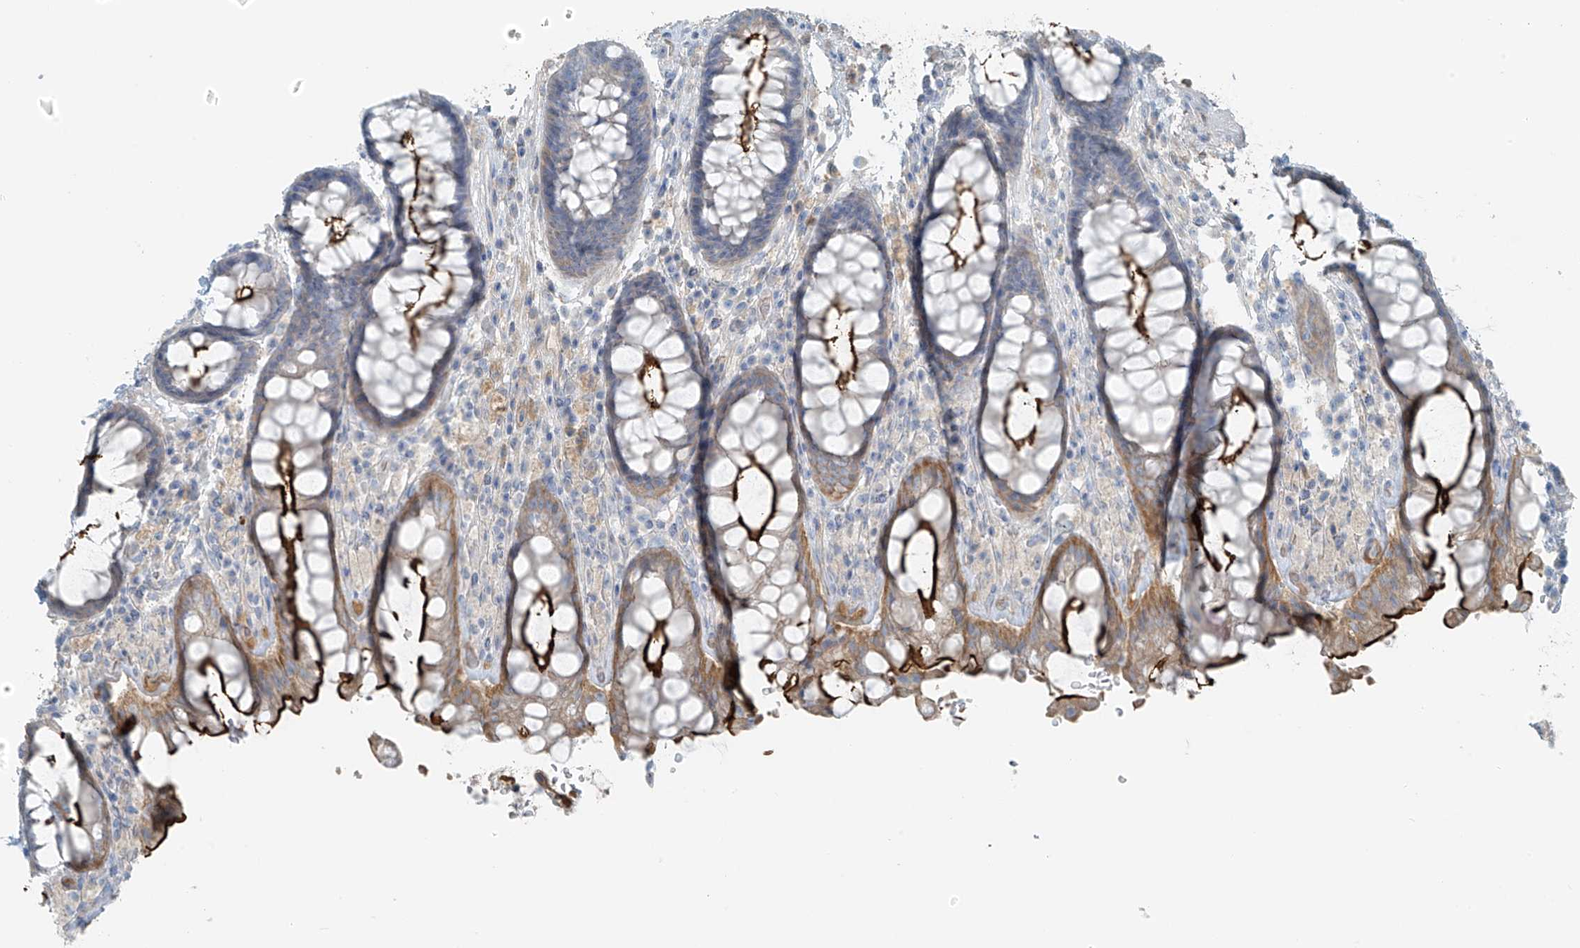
{"staining": {"intensity": "strong", "quantity": ">75%", "location": "cytoplasmic/membranous"}, "tissue": "rectum", "cell_type": "Glandular cells", "image_type": "normal", "snomed": [{"axis": "morphology", "description": "Normal tissue, NOS"}, {"axis": "topography", "description": "Rectum"}], "caption": "DAB immunohistochemical staining of normal human rectum exhibits strong cytoplasmic/membranous protein positivity in approximately >75% of glandular cells.", "gene": "FAM131C", "patient": {"sex": "male", "age": 64}}